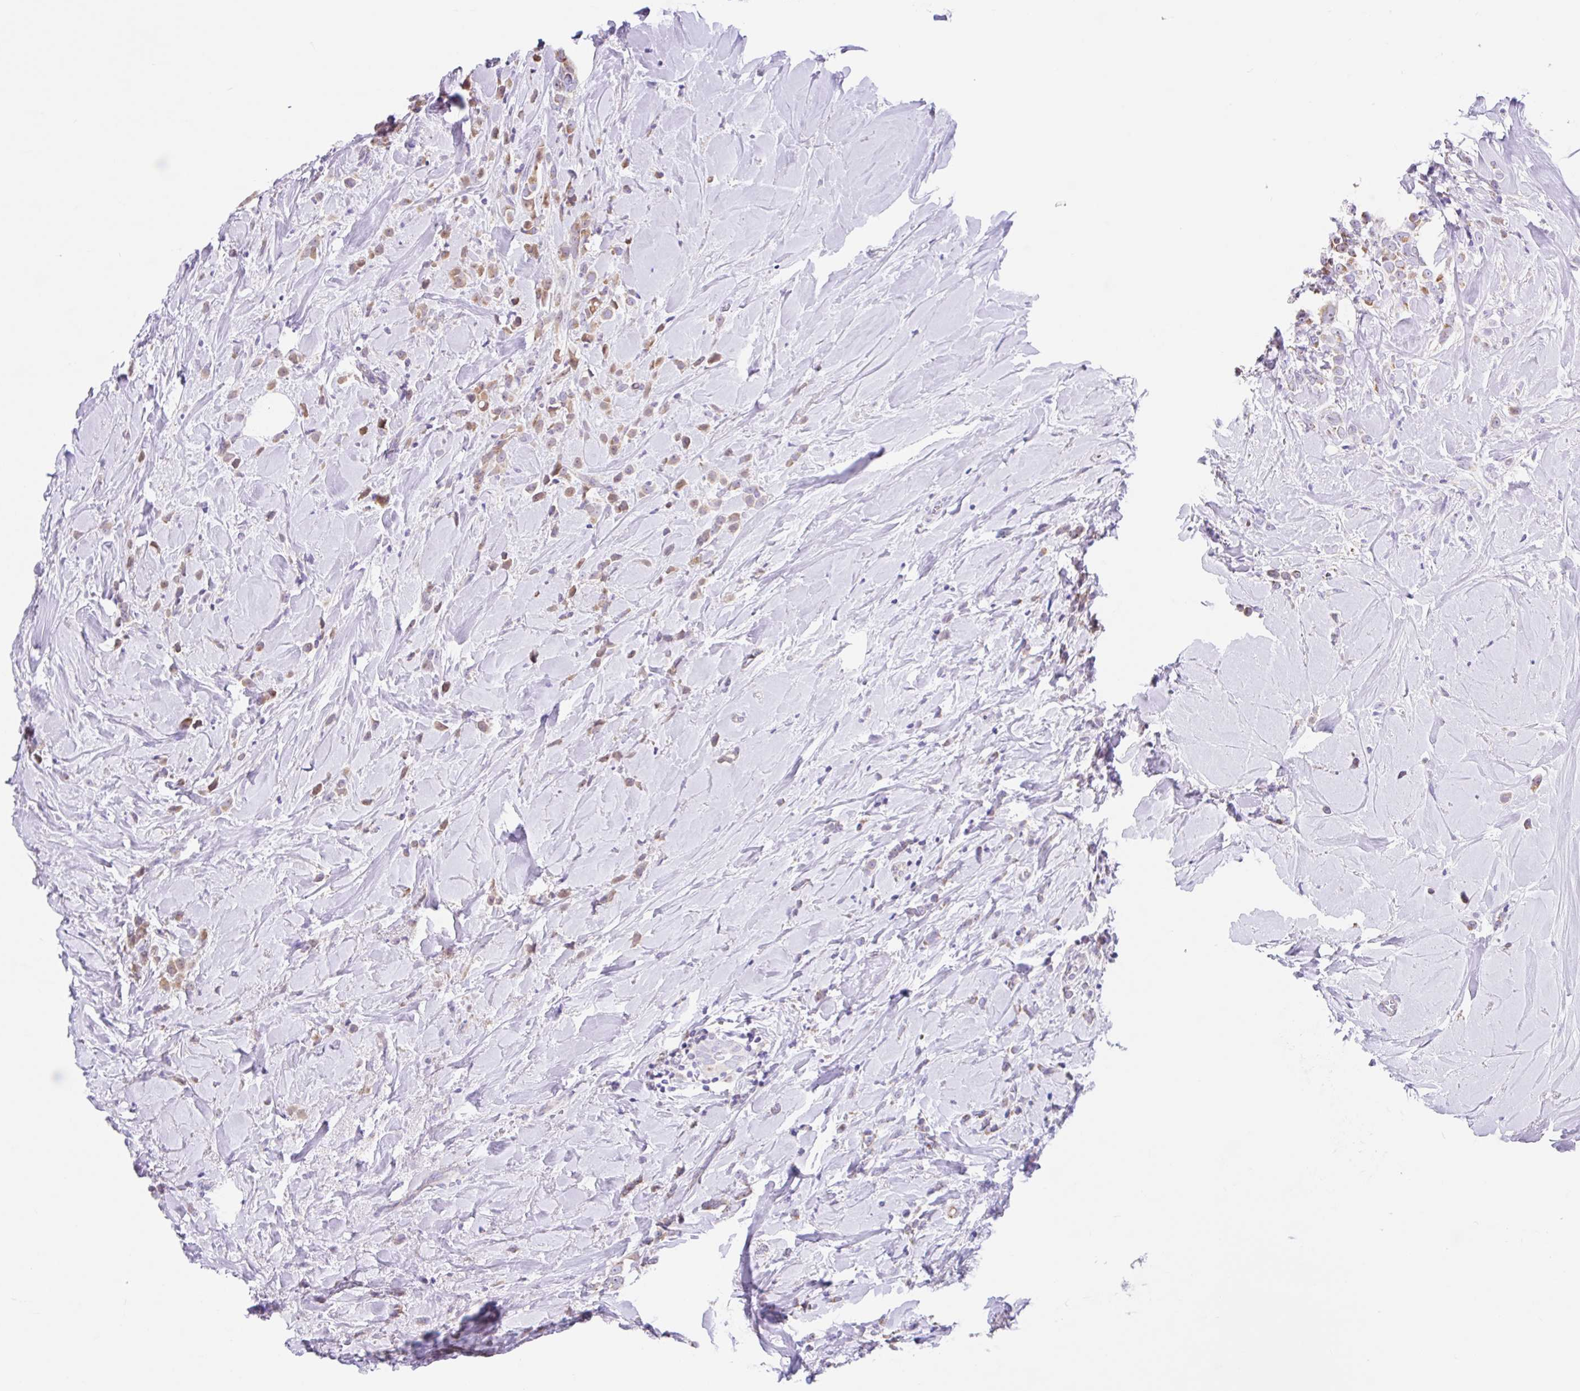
{"staining": {"intensity": "moderate", "quantity": ">75%", "location": "cytoplasmic/membranous"}, "tissue": "breast cancer", "cell_type": "Tumor cells", "image_type": "cancer", "snomed": [{"axis": "morphology", "description": "Duct carcinoma"}, {"axis": "topography", "description": "Breast"}], "caption": "Brown immunohistochemical staining in human breast cancer demonstrates moderate cytoplasmic/membranous expression in approximately >75% of tumor cells.", "gene": "NDUFS2", "patient": {"sex": "female", "age": 80}}